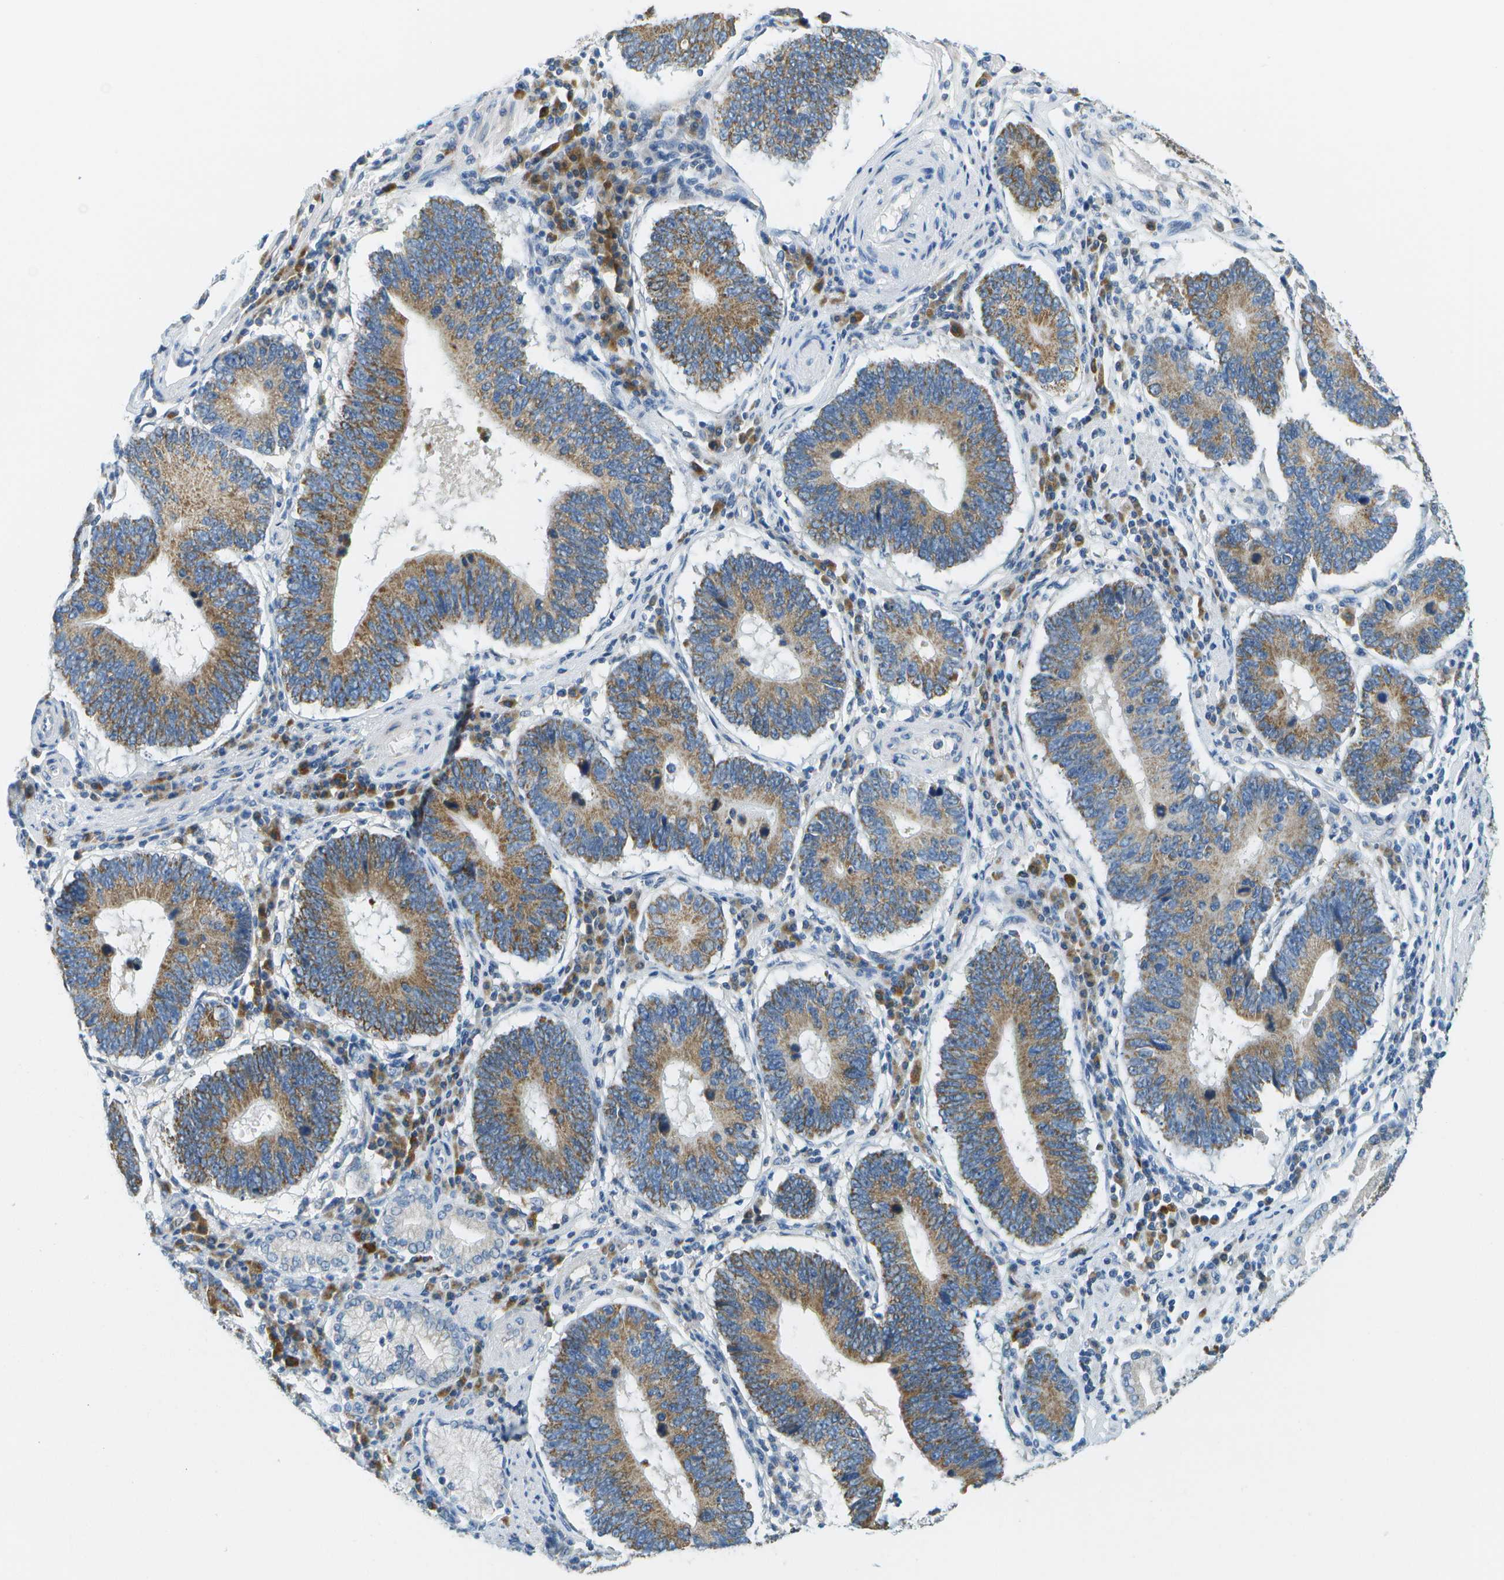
{"staining": {"intensity": "moderate", "quantity": ">75%", "location": "cytoplasmic/membranous"}, "tissue": "stomach cancer", "cell_type": "Tumor cells", "image_type": "cancer", "snomed": [{"axis": "morphology", "description": "Adenocarcinoma, NOS"}, {"axis": "topography", "description": "Stomach"}], "caption": "Tumor cells demonstrate medium levels of moderate cytoplasmic/membranous expression in about >75% of cells in human stomach cancer (adenocarcinoma). (Brightfield microscopy of DAB IHC at high magnification).", "gene": "PTGIS", "patient": {"sex": "male", "age": 59}}